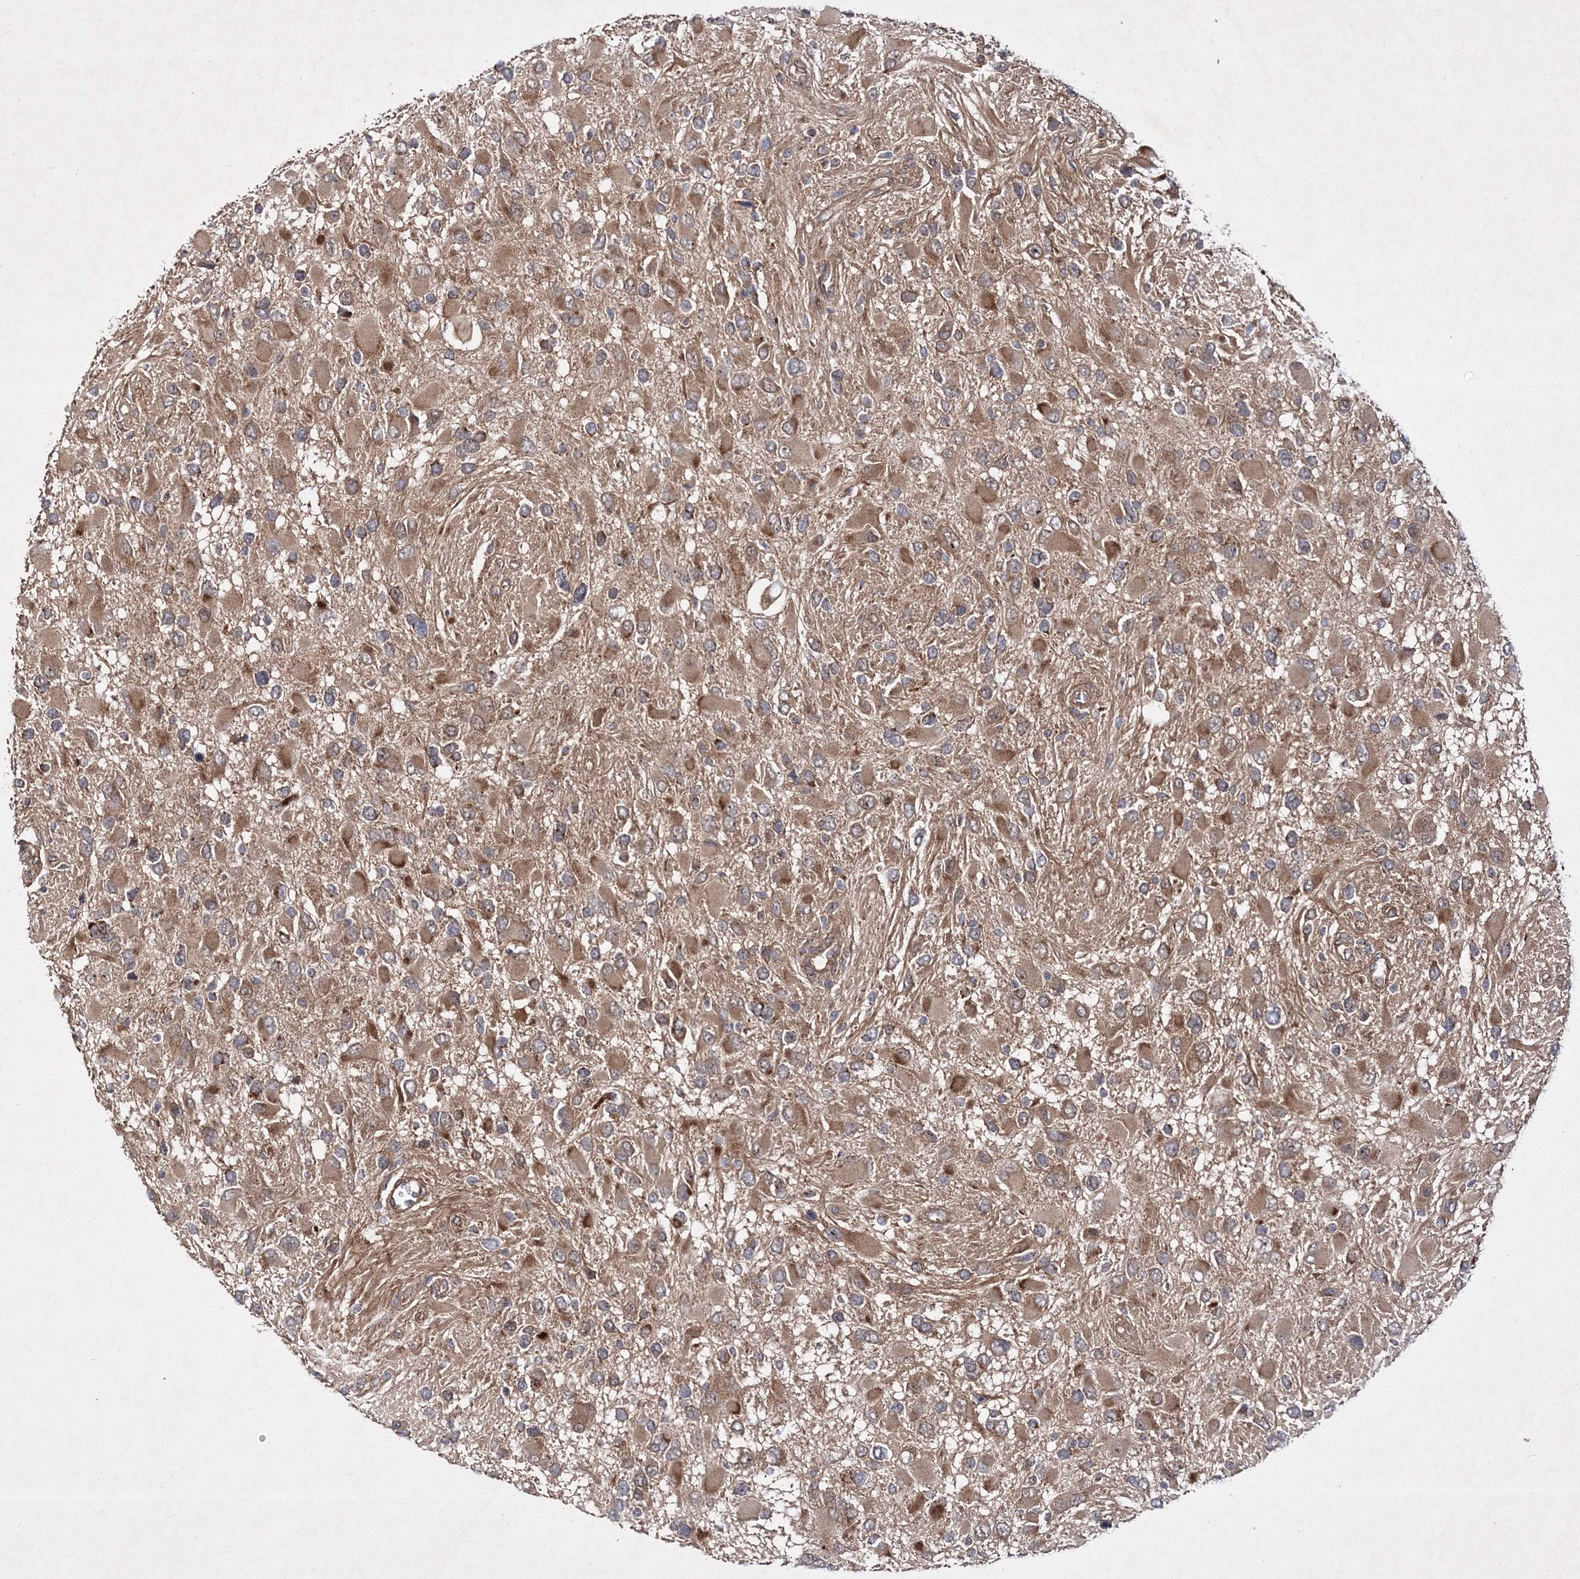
{"staining": {"intensity": "weak", "quantity": "25%-75%", "location": "cytoplasmic/membranous"}, "tissue": "glioma", "cell_type": "Tumor cells", "image_type": "cancer", "snomed": [{"axis": "morphology", "description": "Glioma, malignant, High grade"}, {"axis": "topography", "description": "Brain"}], "caption": "Protein staining demonstrates weak cytoplasmic/membranous staining in approximately 25%-75% of tumor cells in glioma. The protein of interest is shown in brown color, while the nuclei are stained blue.", "gene": "SCRN3", "patient": {"sex": "male", "age": 53}}